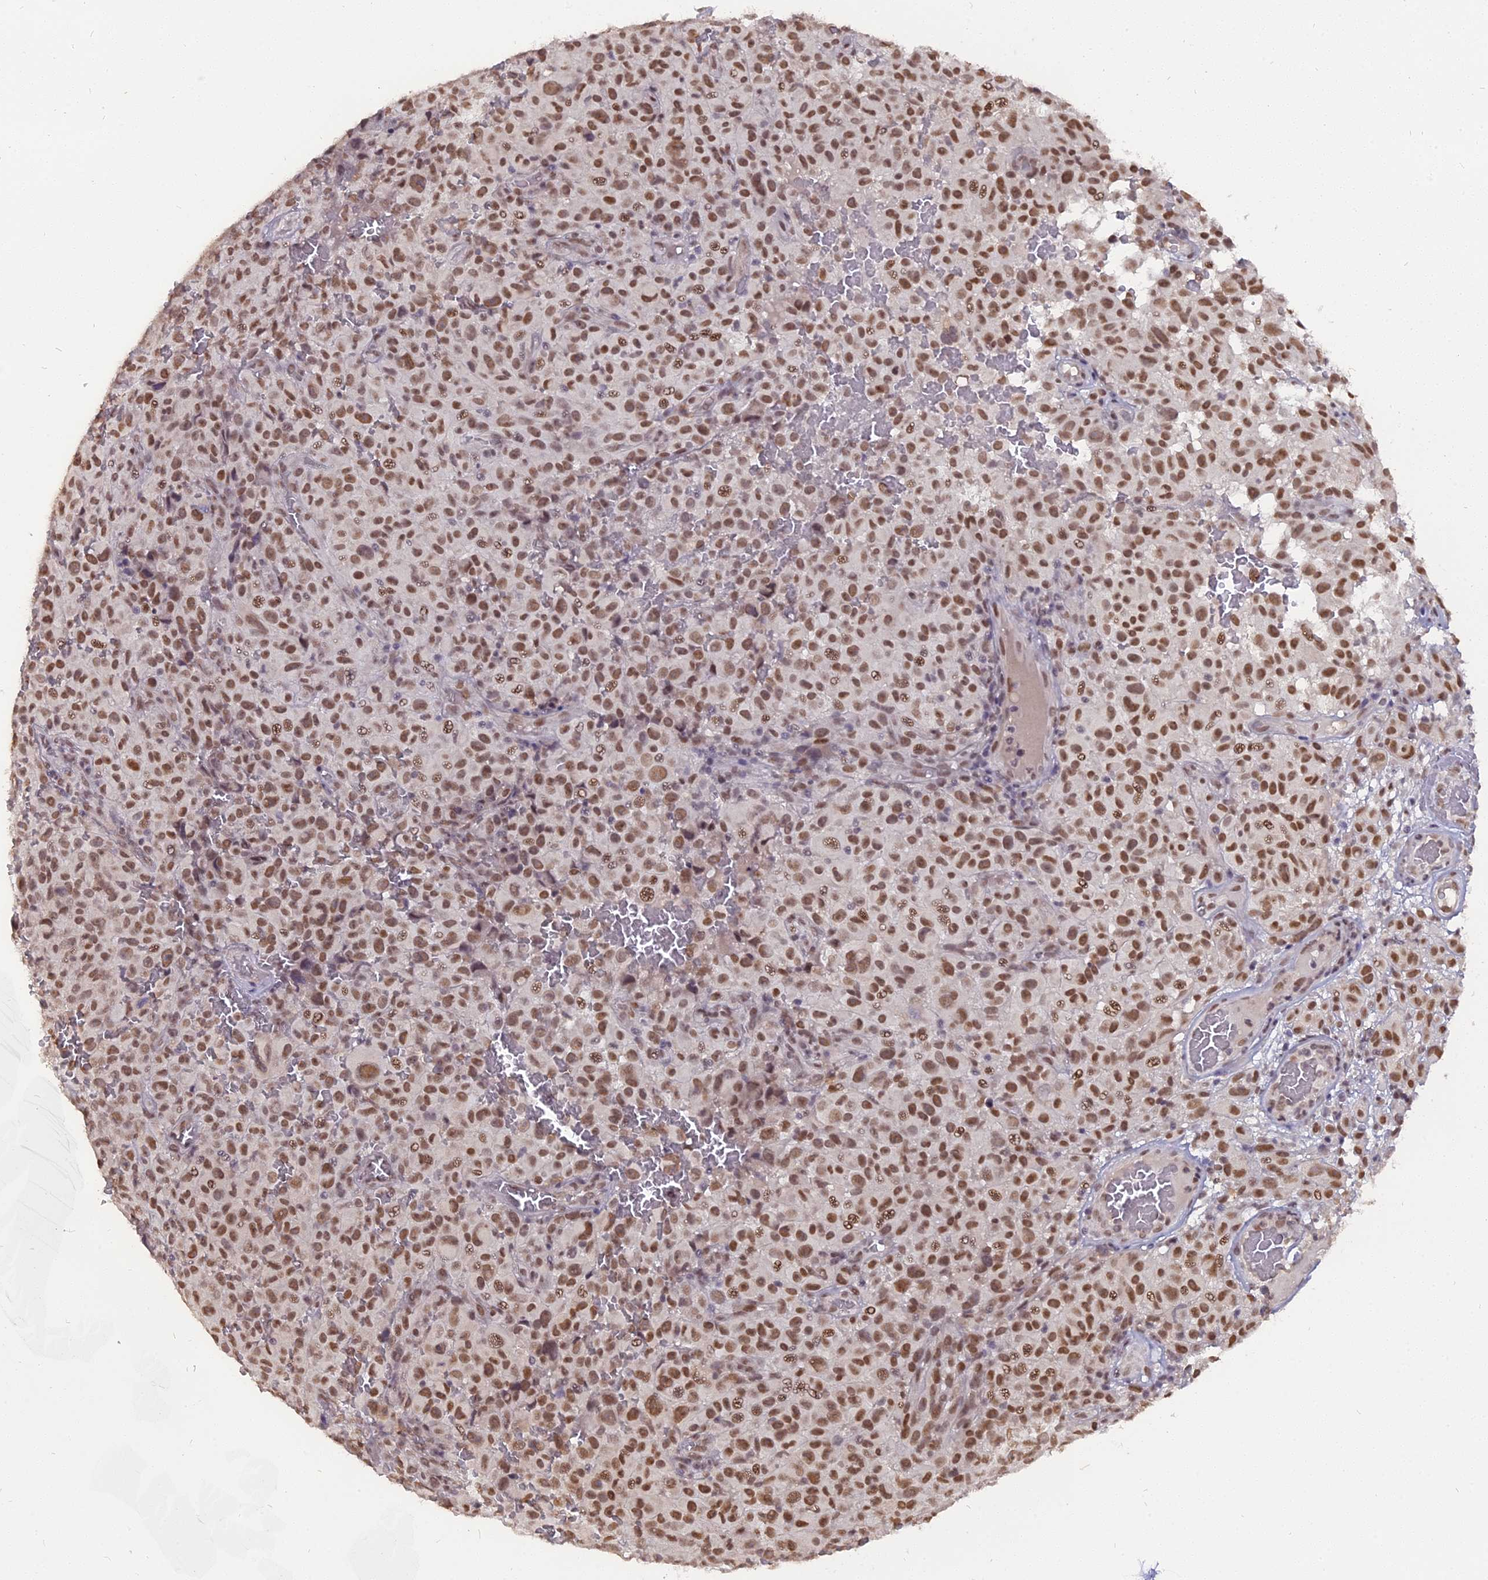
{"staining": {"intensity": "moderate", "quantity": ">75%", "location": "nuclear"}, "tissue": "melanoma", "cell_type": "Tumor cells", "image_type": "cancer", "snomed": [{"axis": "morphology", "description": "Malignant melanoma, NOS"}, {"axis": "topography", "description": "Skin"}], "caption": "Brown immunohistochemical staining in malignant melanoma exhibits moderate nuclear staining in about >75% of tumor cells. Ihc stains the protein of interest in brown and the nuclei are stained blue.", "gene": "NR1H3", "patient": {"sex": "female", "age": 82}}